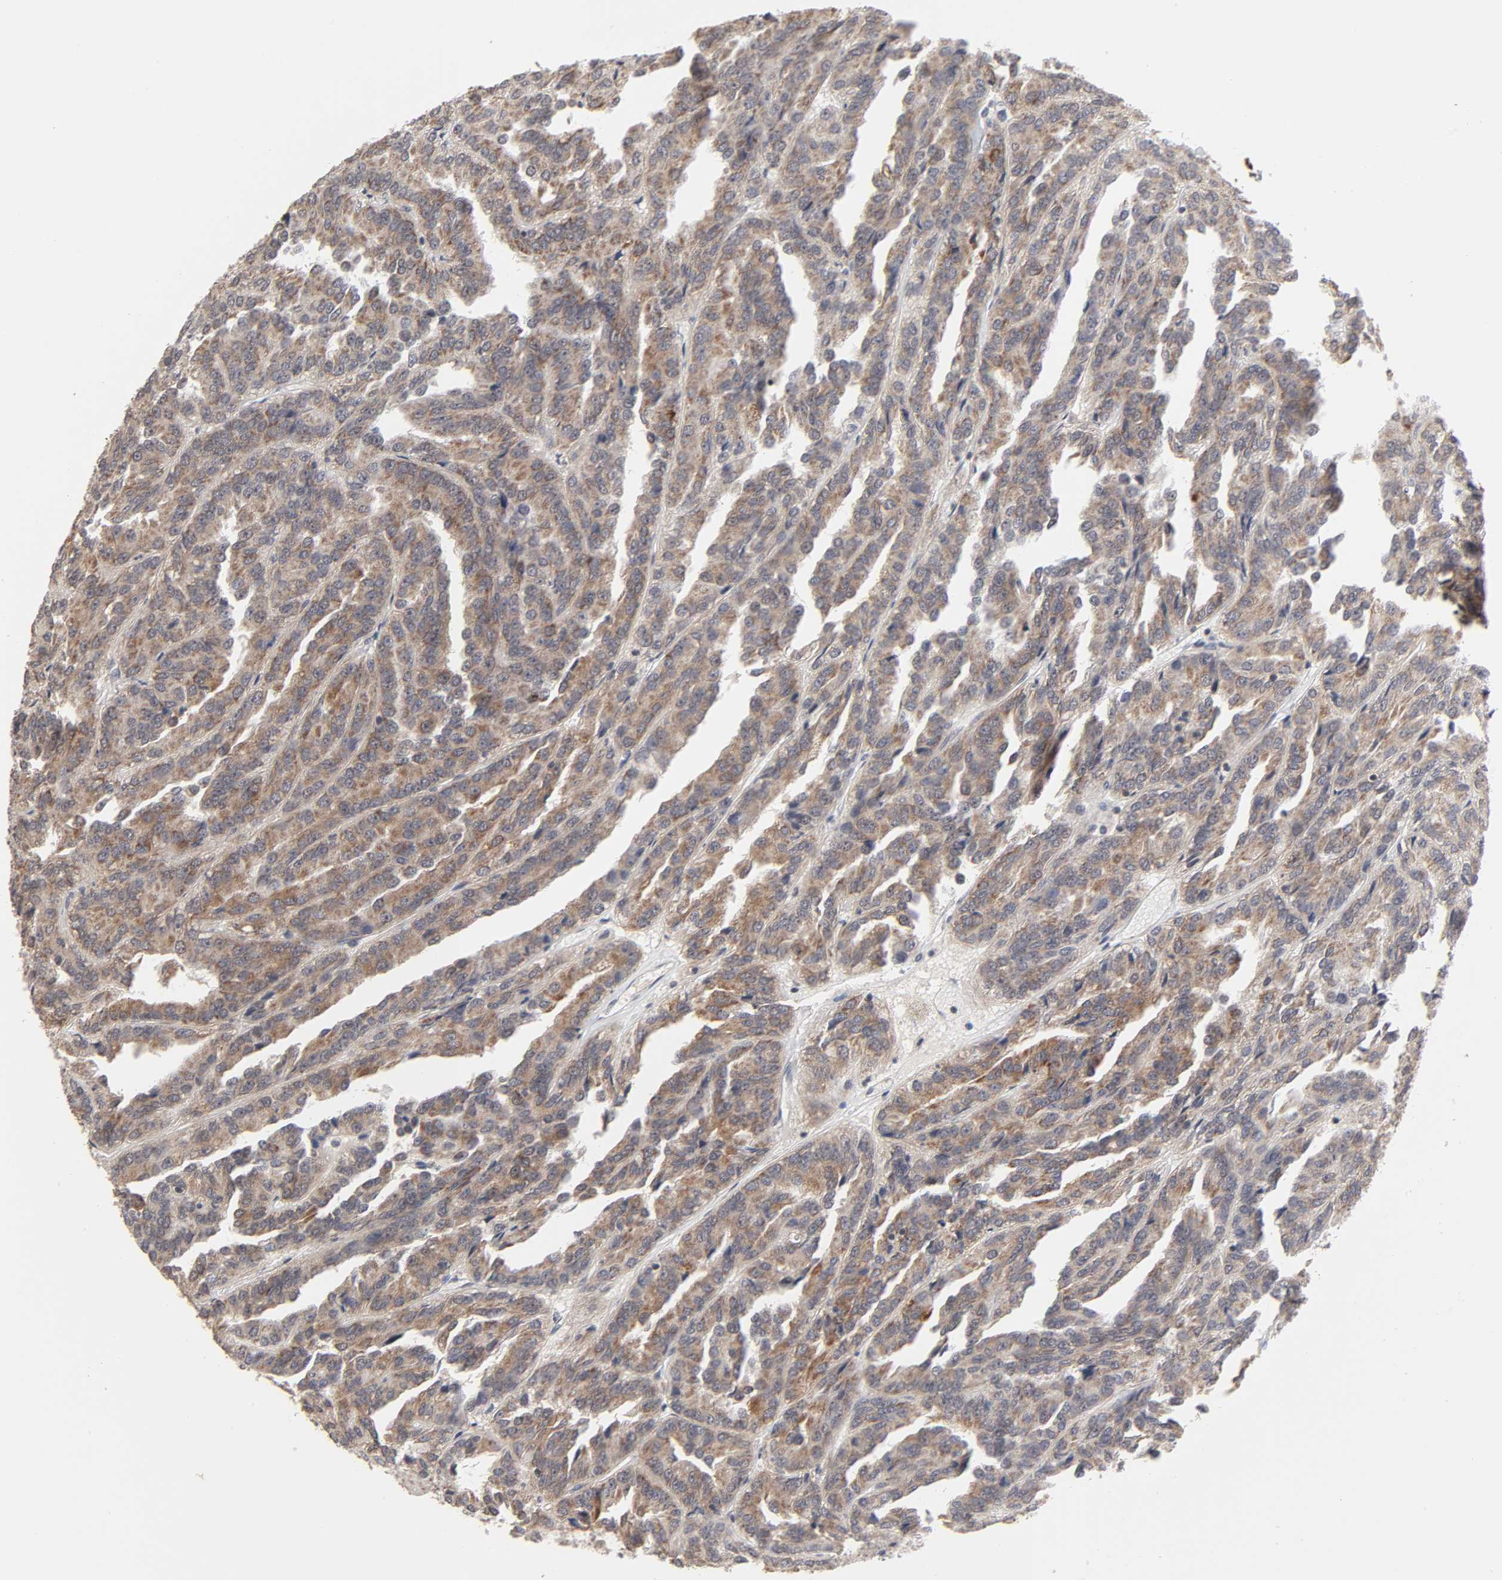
{"staining": {"intensity": "moderate", "quantity": ">75%", "location": "cytoplasmic/membranous"}, "tissue": "renal cancer", "cell_type": "Tumor cells", "image_type": "cancer", "snomed": [{"axis": "morphology", "description": "Adenocarcinoma, NOS"}, {"axis": "topography", "description": "Kidney"}], "caption": "Immunohistochemistry (IHC) photomicrograph of neoplastic tissue: renal cancer stained using immunohistochemistry (IHC) demonstrates medium levels of moderate protein expression localized specifically in the cytoplasmic/membranous of tumor cells, appearing as a cytoplasmic/membranous brown color.", "gene": "AUH", "patient": {"sex": "male", "age": 46}}